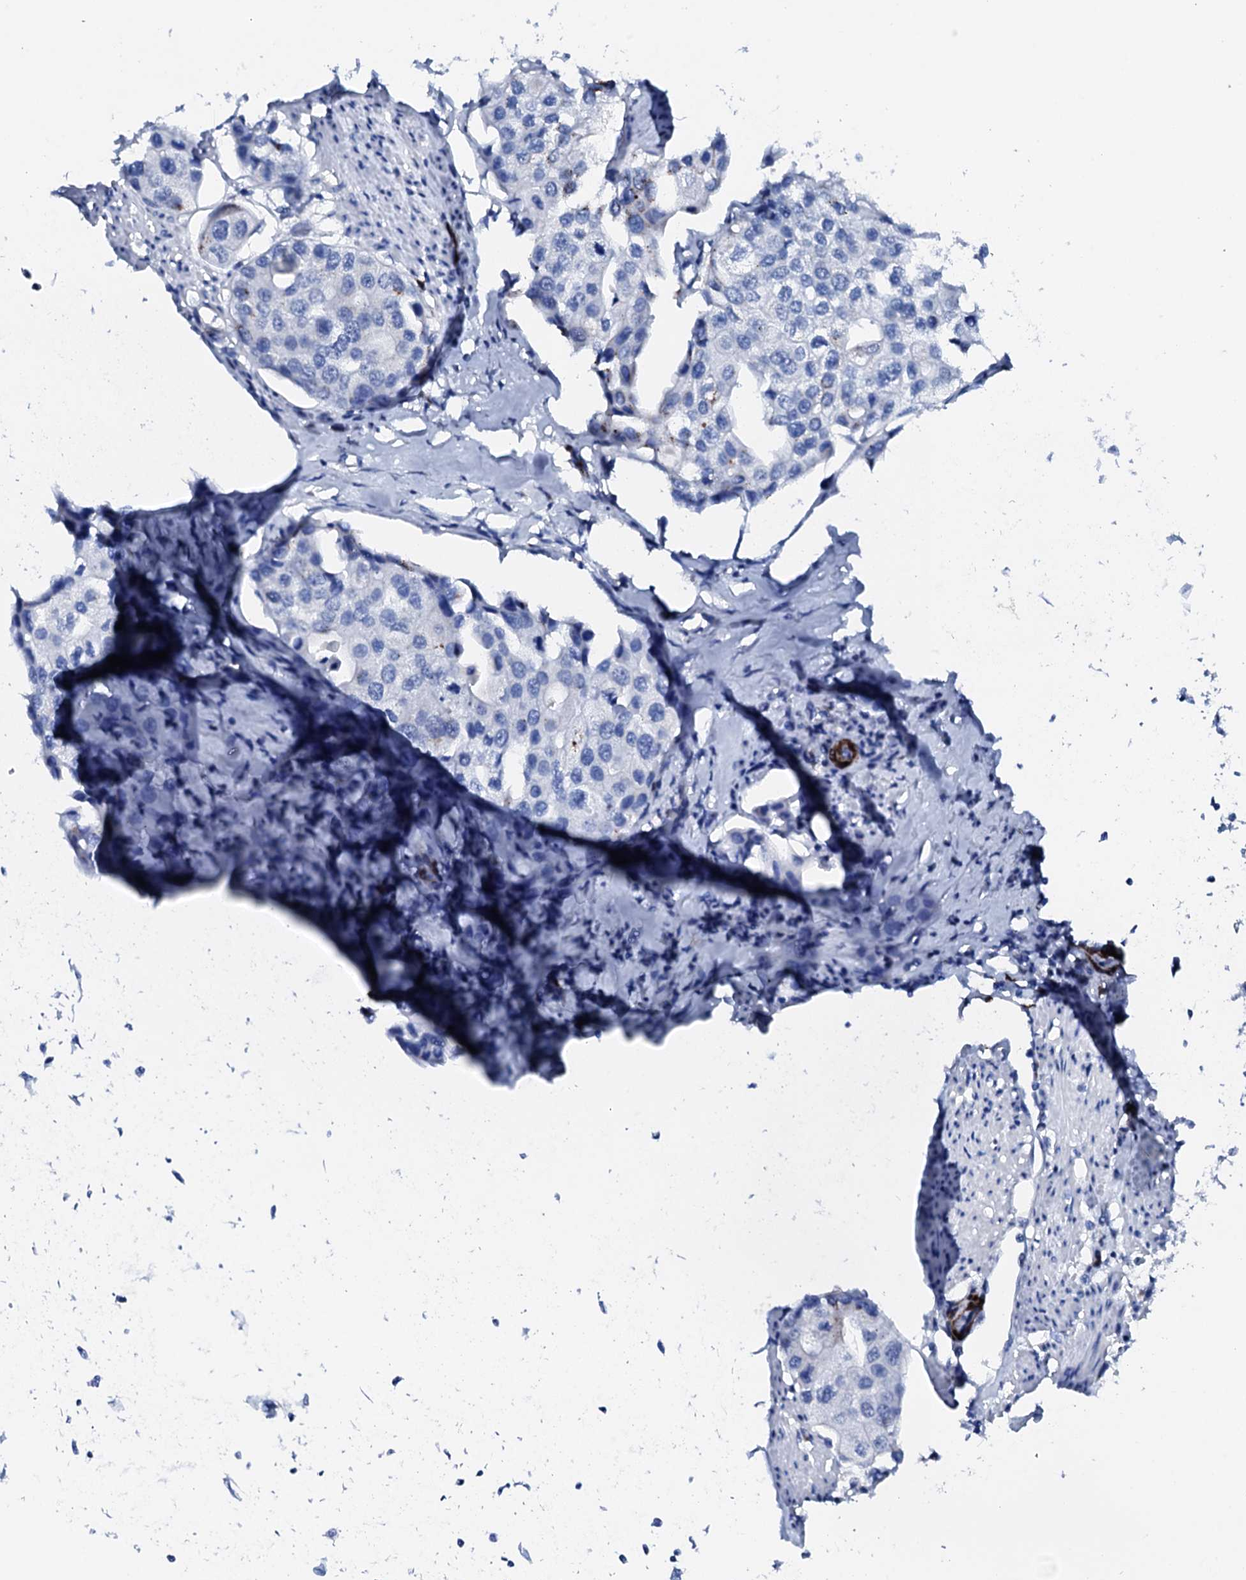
{"staining": {"intensity": "negative", "quantity": "none", "location": "none"}, "tissue": "urothelial cancer", "cell_type": "Tumor cells", "image_type": "cancer", "snomed": [{"axis": "morphology", "description": "Urothelial carcinoma, High grade"}, {"axis": "topography", "description": "Urinary bladder"}], "caption": "A histopathology image of human high-grade urothelial carcinoma is negative for staining in tumor cells.", "gene": "NRIP2", "patient": {"sex": "male", "age": 64}}